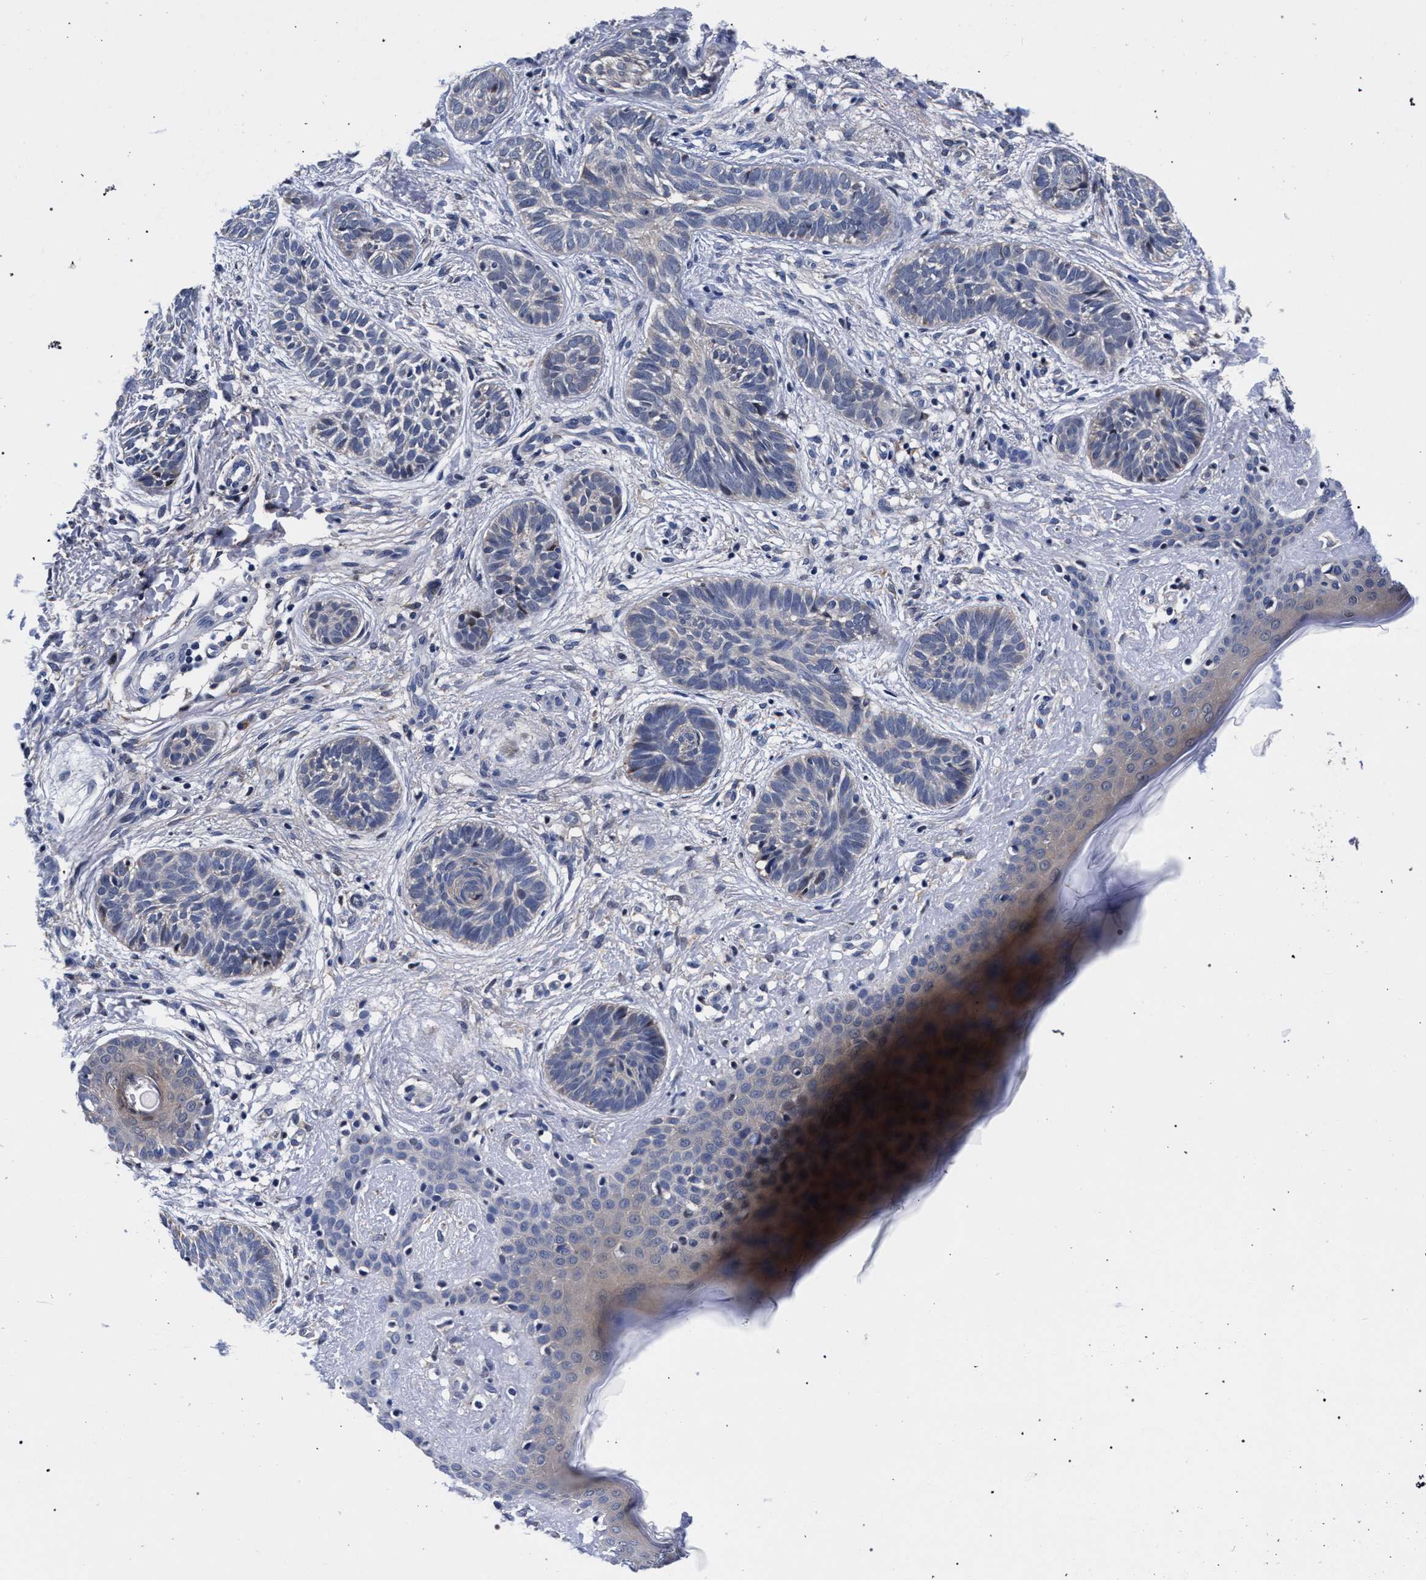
{"staining": {"intensity": "negative", "quantity": "none", "location": "none"}, "tissue": "skin cancer", "cell_type": "Tumor cells", "image_type": "cancer", "snomed": [{"axis": "morphology", "description": "Normal tissue, NOS"}, {"axis": "morphology", "description": "Basal cell carcinoma"}, {"axis": "topography", "description": "Skin"}], "caption": "Tumor cells are negative for protein expression in human basal cell carcinoma (skin). (Stains: DAB IHC with hematoxylin counter stain, Microscopy: brightfield microscopy at high magnification).", "gene": "ZNF462", "patient": {"sex": "male", "age": 63}}